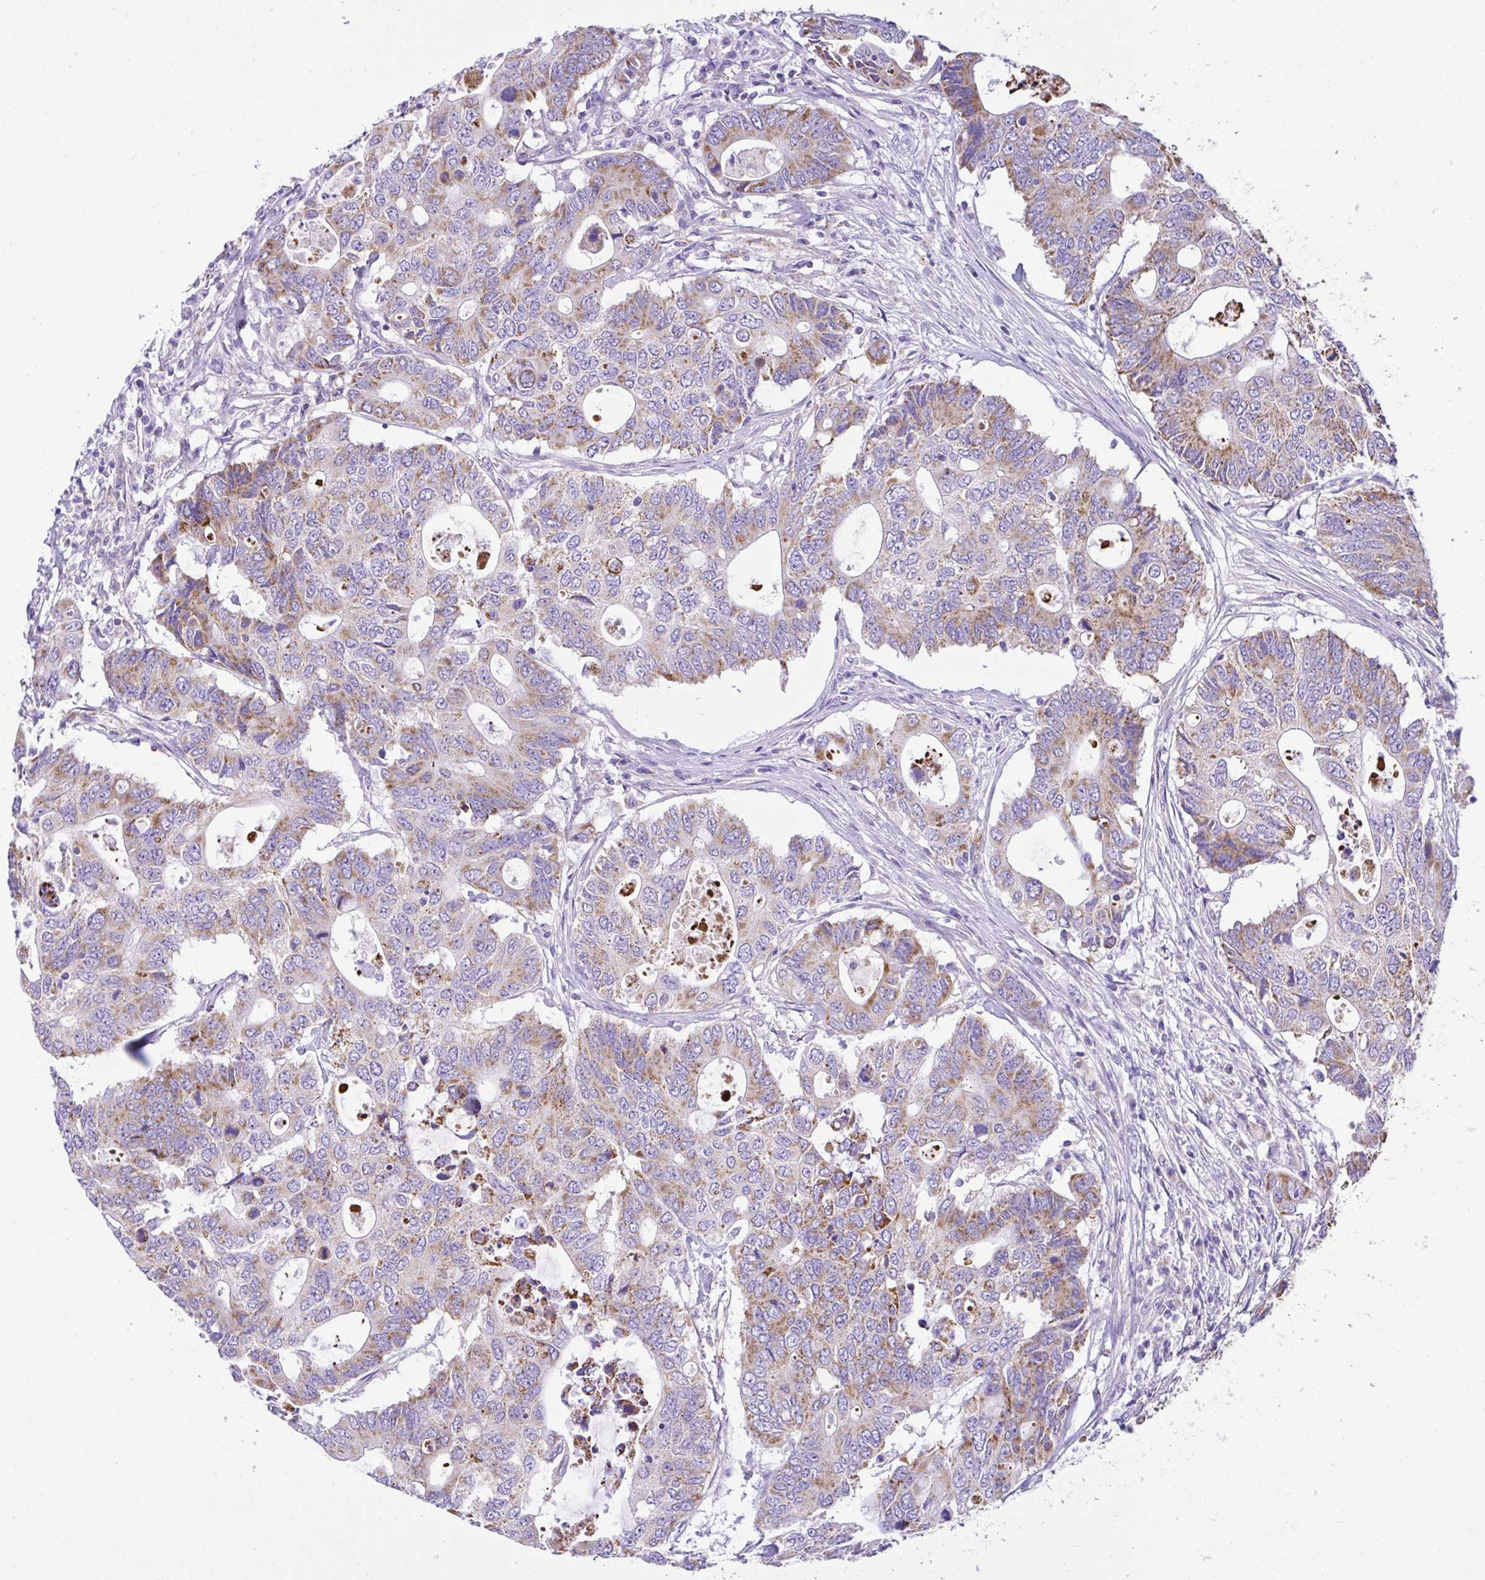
{"staining": {"intensity": "moderate", "quantity": "25%-75%", "location": "cytoplasmic/membranous"}, "tissue": "colorectal cancer", "cell_type": "Tumor cells", "image_type": "cancer", "snomed": [{"axis": "morphology", "description": "Adenocarcinoma, NOS"}, {"axis": "topography", "description": "Colon"}], "caption": "Moderate cytoplasmic/membranous protein expression is seen in approximately 25%-75% of tumor cells in adenocarcinoma (colorectal).", "gene": "SLC13A1", "patient": {"sex": "male", "age": 71}}